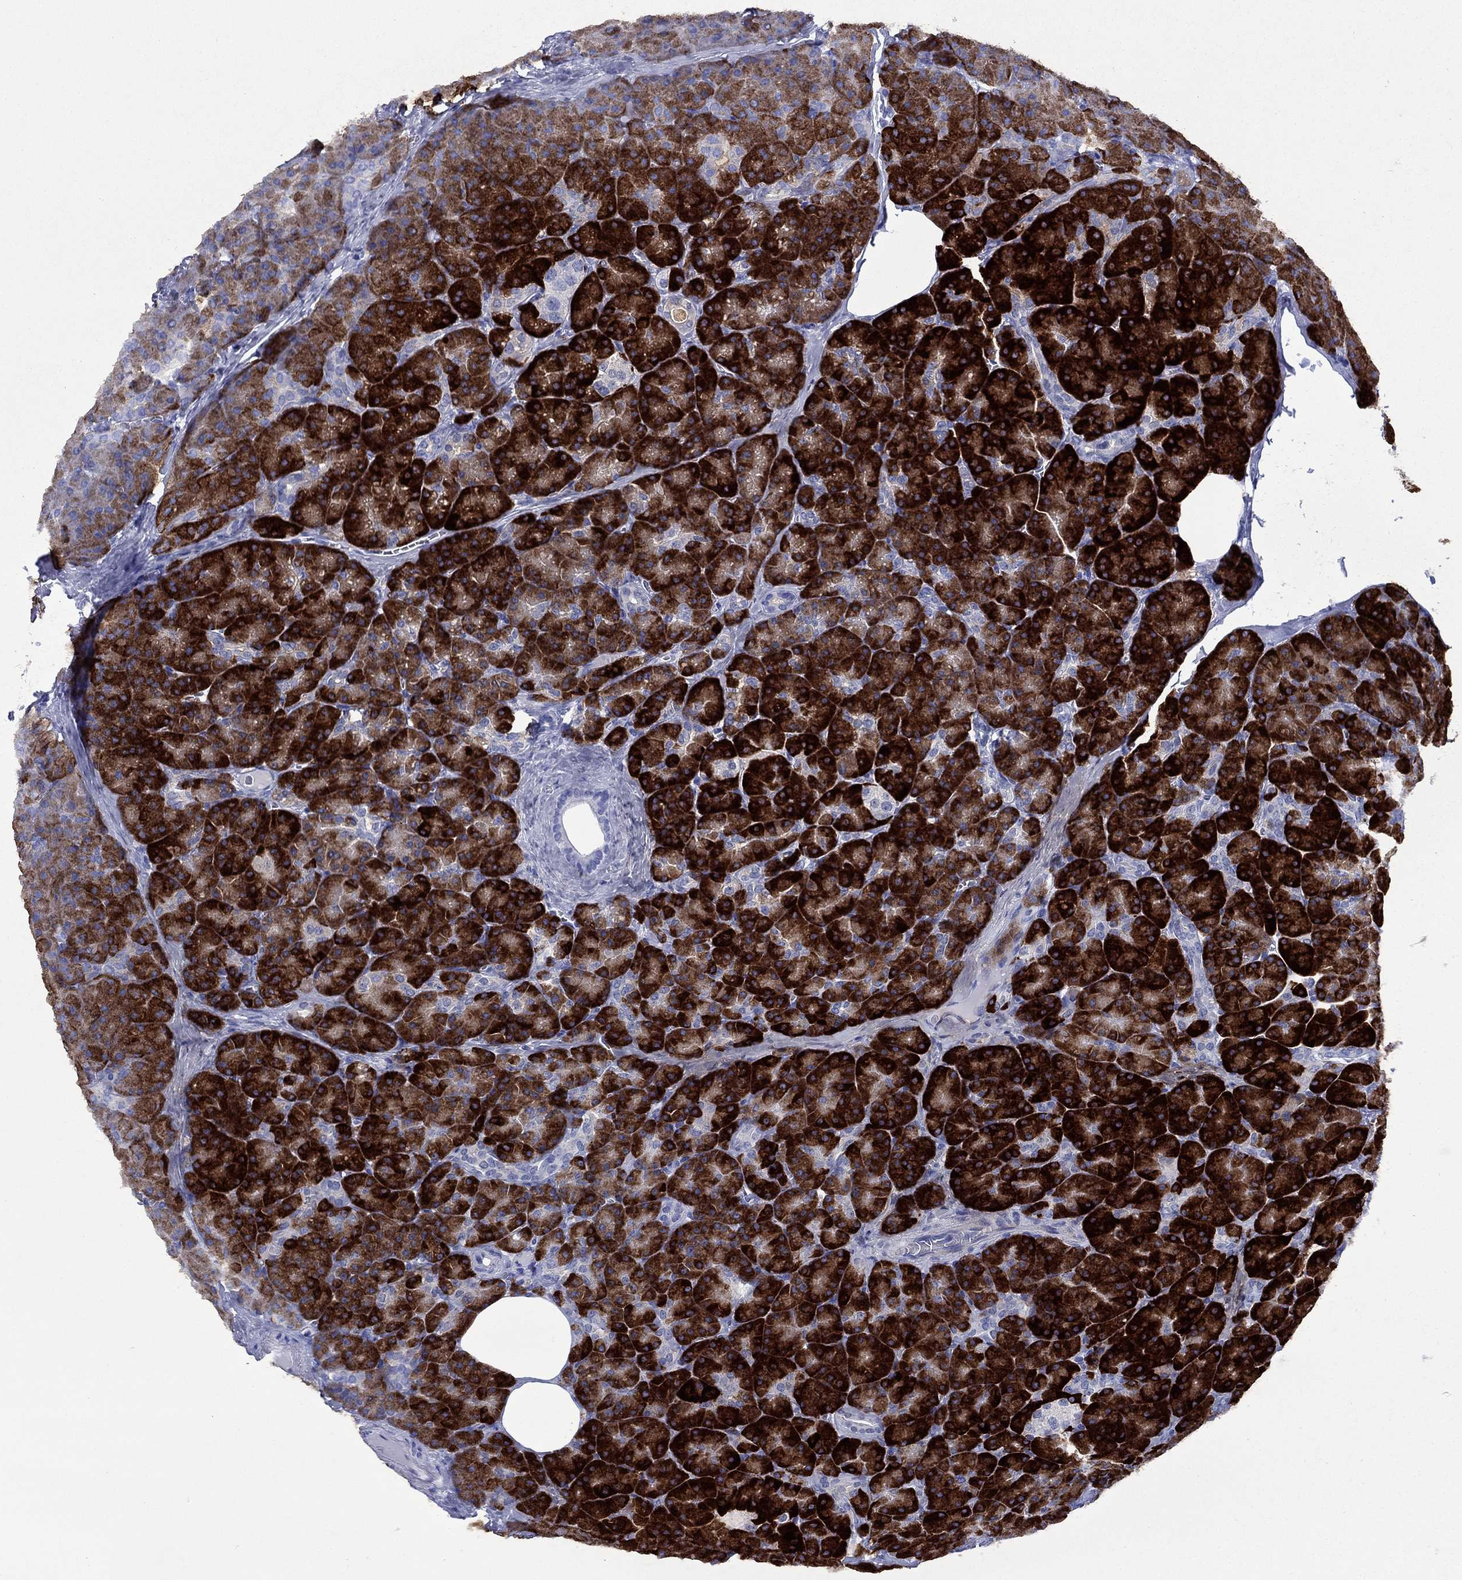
{"staining": {"intensity": "strong", "quantity": ">75%", "location": "cytoplasmic/membranous"}, "tissue": "pancreas", "cell_type": "Exocrine glandular cells", "image_type": "normal", "snomed": [{"axis": "morphology", "description": "Normal tissue, NOS"}, {"axis": "topography", "description": "Pancreas"}], "caption": "Immunohistochemistry micrograph of normal human pancreas stained for a protein (brown), which displays high levels of strong cytoplasmic/membranous staining in approximately >75% of exocrine glandular cells.", "gene": "ROM1", "patient": {"sex": "male", "age": 57}}